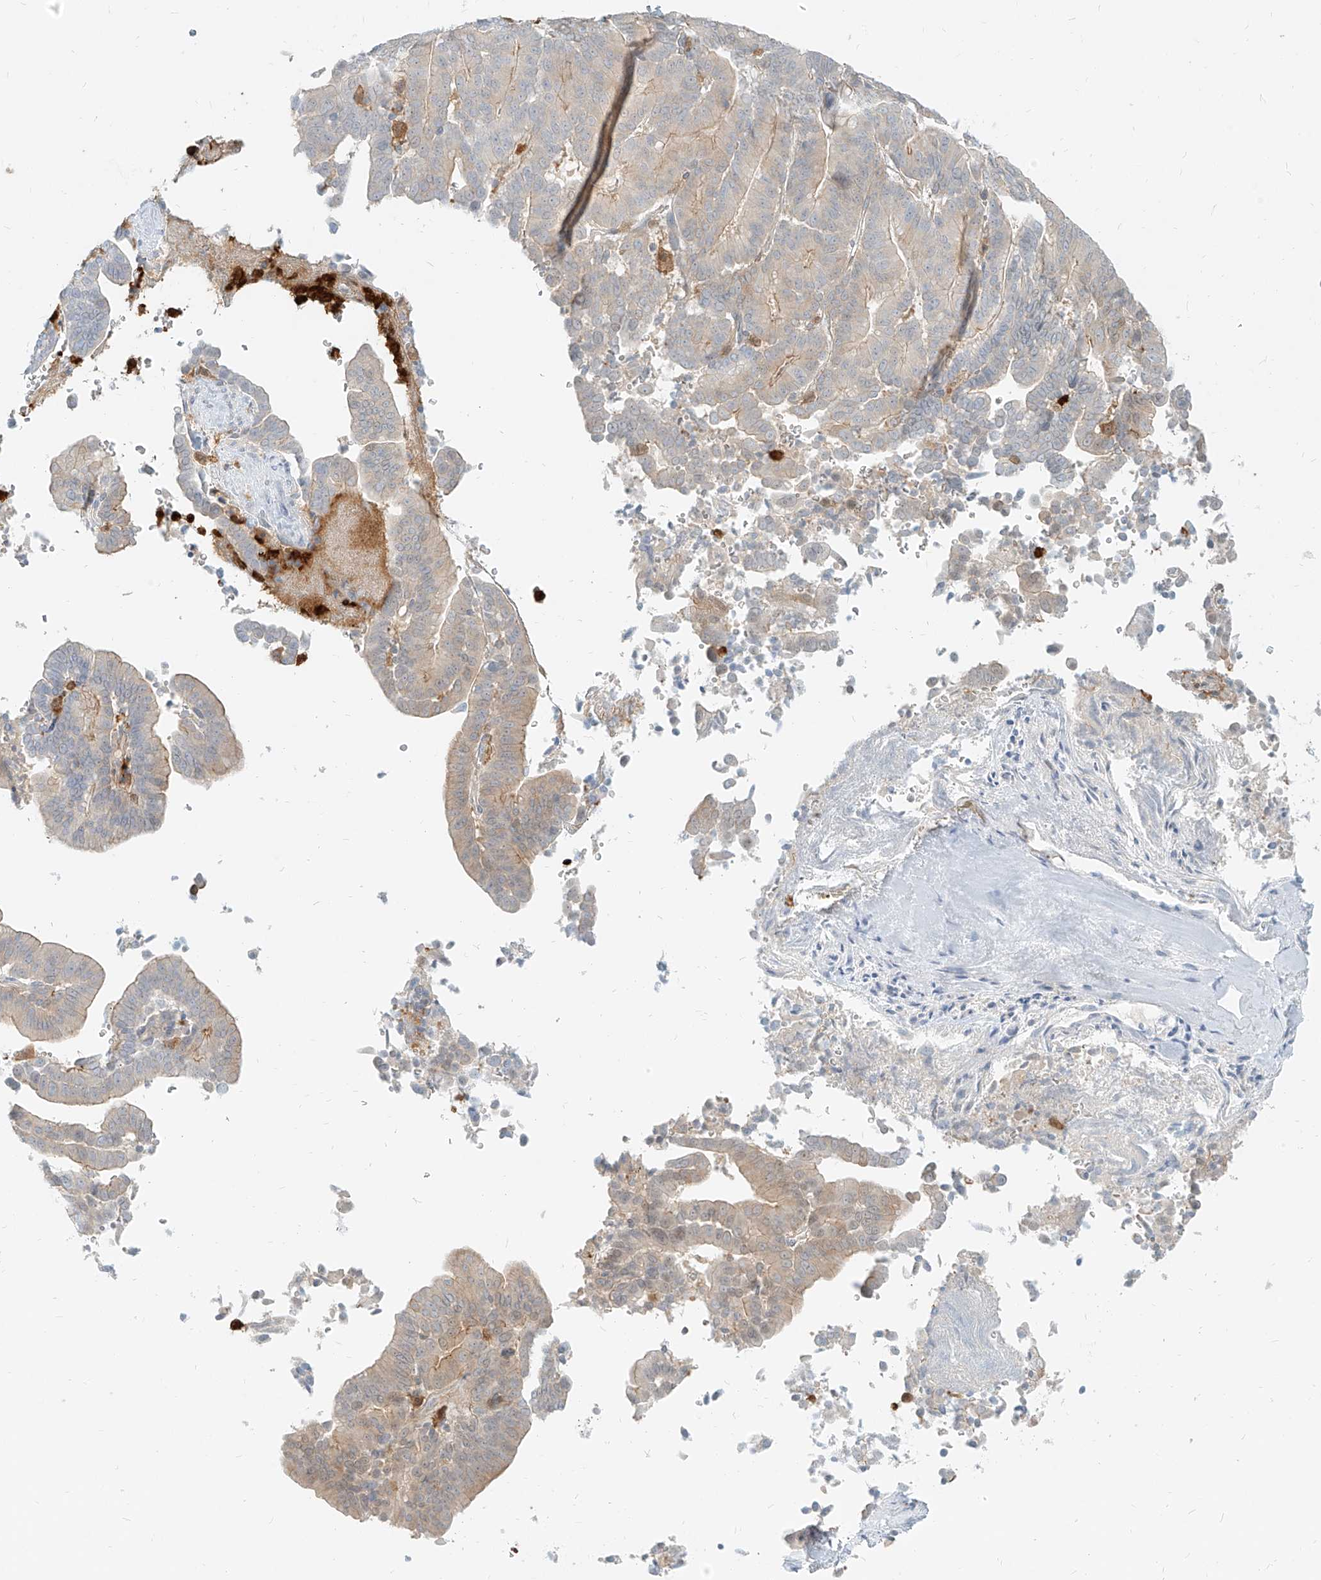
{"staining": {"intensity": "weak", "quantity": "25%-75%", "location": "cytoplasmic/membranous"}, "tissue": "liver cancer", "cell_type": "Tumor cells", "image_type": "cancer", "snomed": [{"axis": "morphology", "description": "Cholangiocarcinoma"}, {"axis": "topography", "description": "Liver"}], "caption": "Weak cytoplasmic/membranous staining for a protein is appreciated in about 25%-75% of tumor cells of cholangiocarcinoma (liver) using IHC.", "gene": "PGD", "patient": {"sex": "female", "age": 75}}